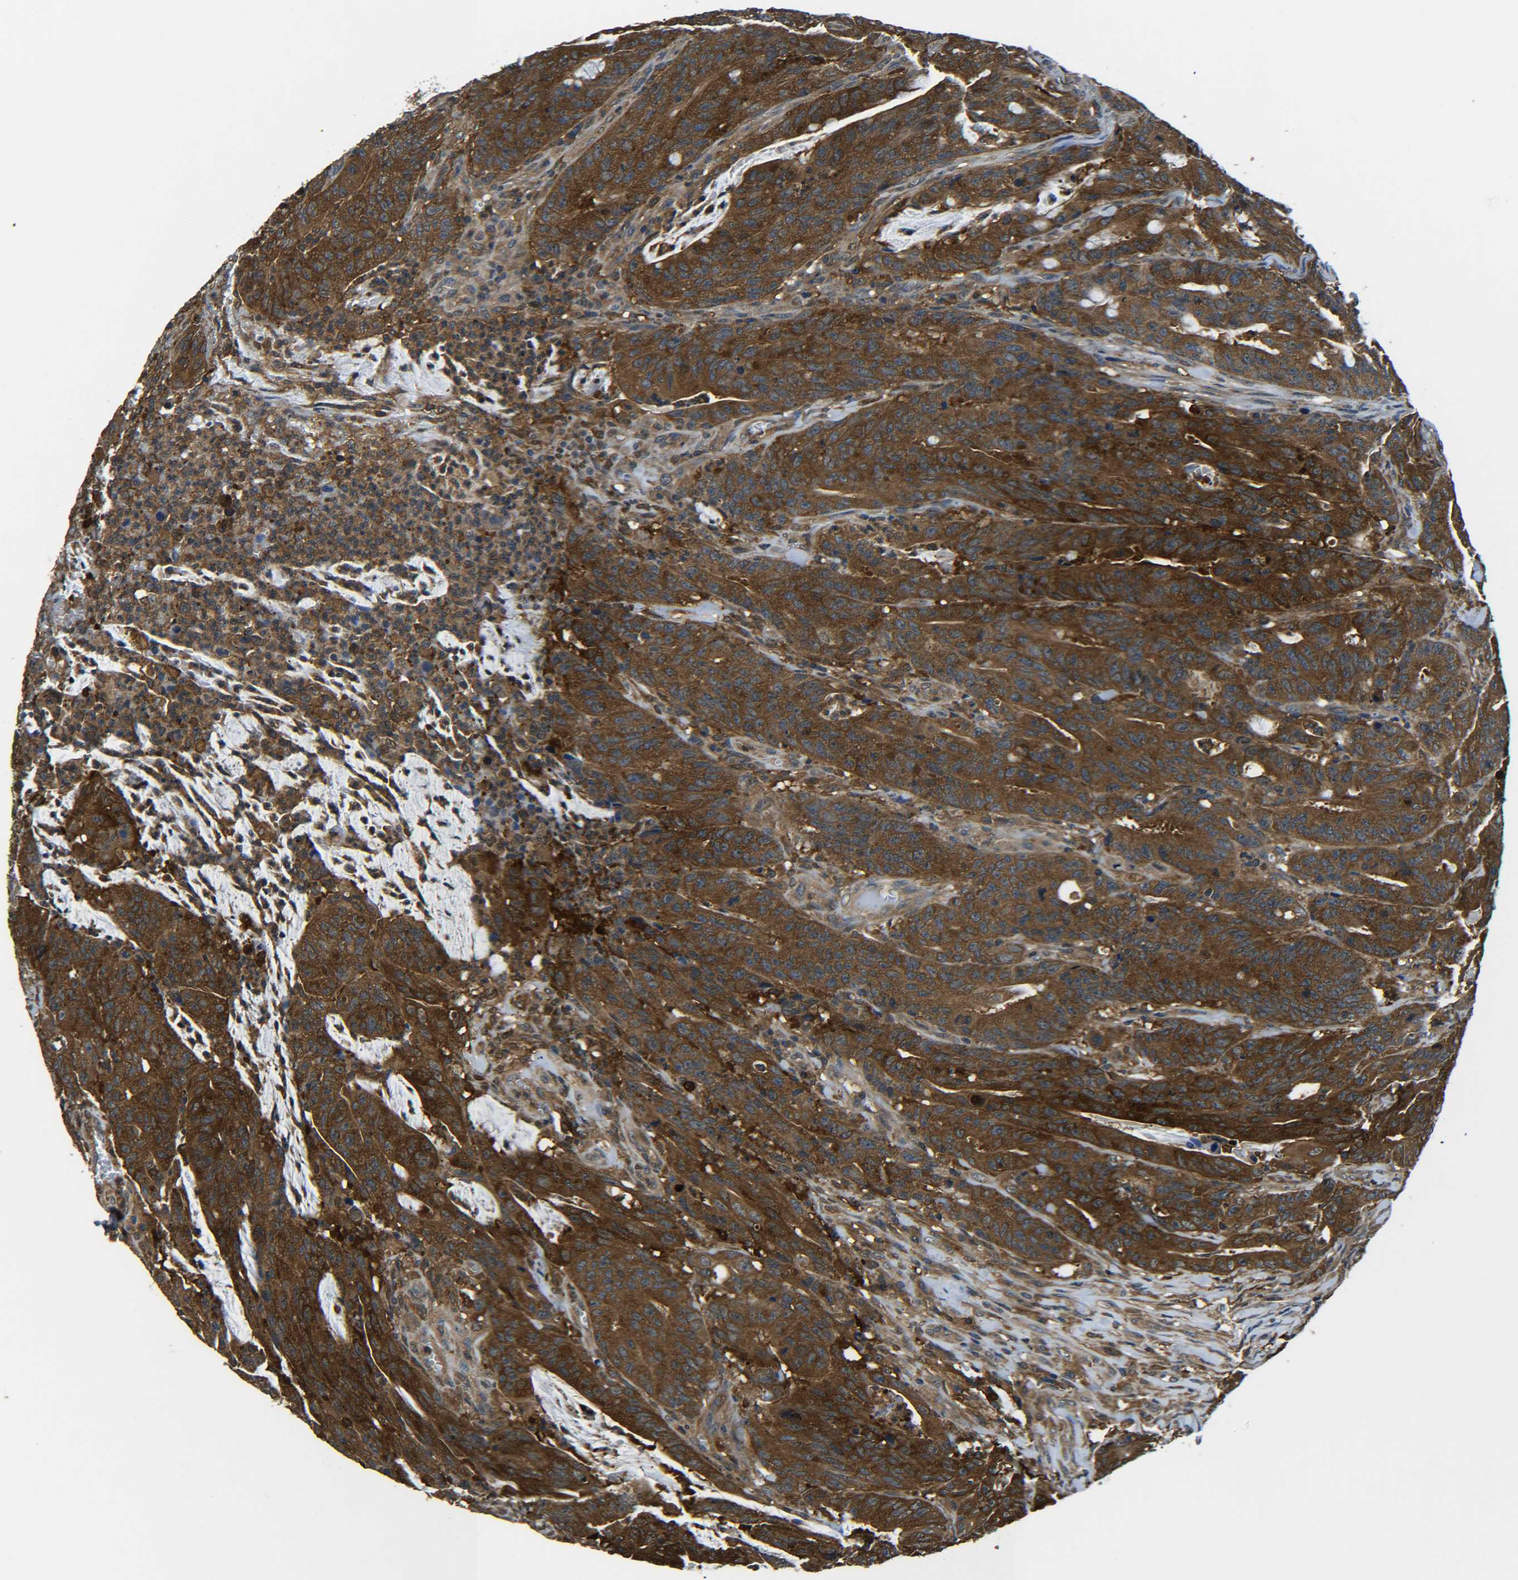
{"staining": {"intensity": "strong", "quantity": ">75%", "location": "cytoplasmic/membranous"}, "tissue": "colorectal cancer", "cell_type": "Tumor cells", "image_type": "cancer", "snomed": [{"axis": "morphology", "description": "Adenocarcinoma, NOS"}, {"axis": "topography", "description": "Colon"}], "caption": "Immunohistochemistry (IHC) photomicrograph of neoplastic tissue: colorectal cancer stained using immunohistochemistry demonstrates high levels of strong protein expression localized specifically in the cytoplasmic/membranous of tumor cells, appearing as a cytoplasmic/membranous brown color.", "gene": "PREB", "patient": {"sex": "male", "age": 45}}